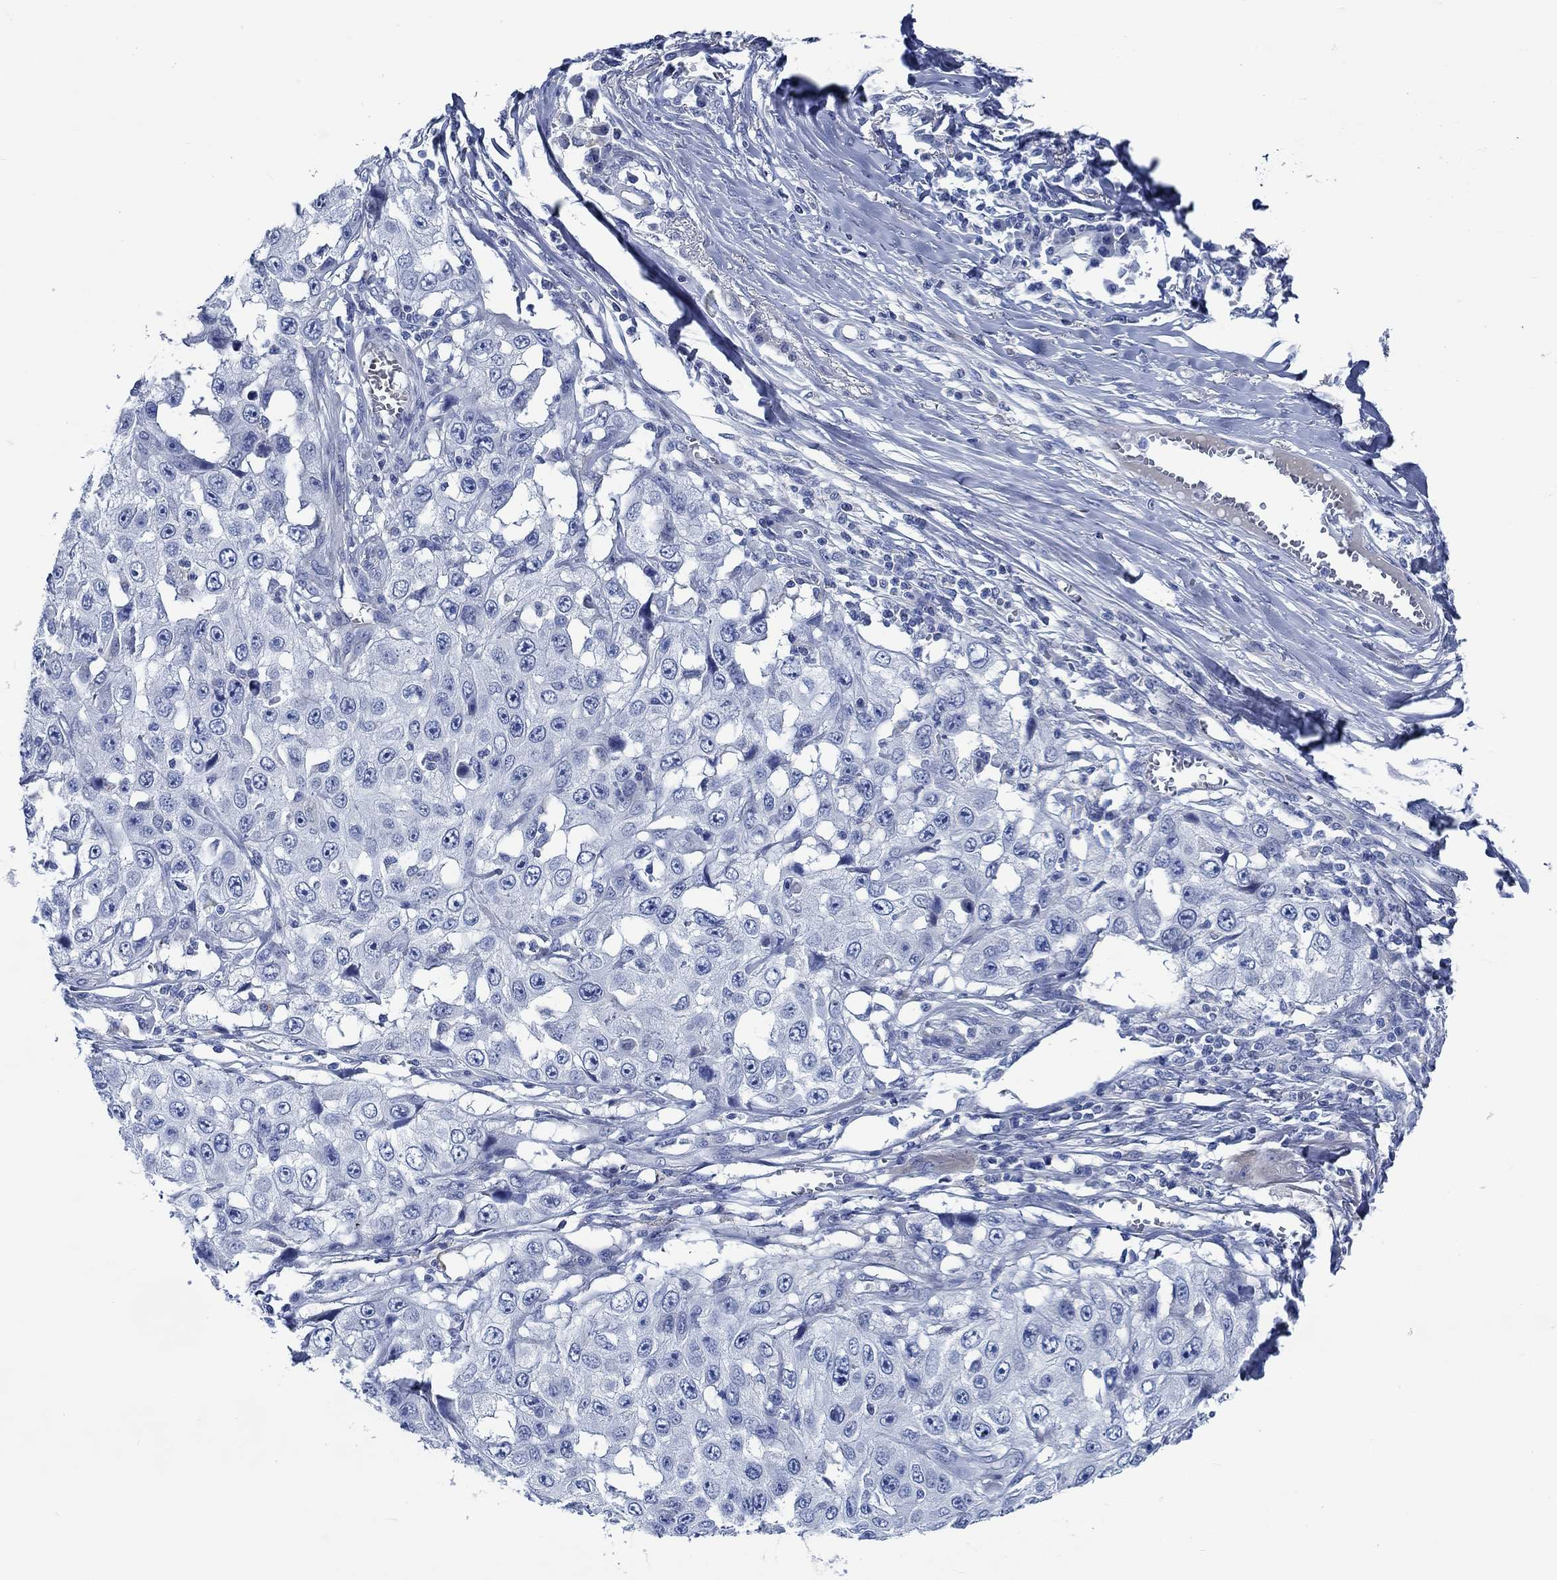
{"staining": {"intensity": "negative", "quantity": "none", "location": "none"}, "tissue": "skin cancer", "cell_type": "Tumor cells", "image_type": "cancer", "snomed": [{"axis": "morphology", "description": "Squamous cell carcinoma, NOS"}, {"axis": "topography", "description": "Skin"}], "caption": "Tumor cells show no significant protein expression in skin cancer.", "gene": "SVEP1", "patient": {"sex": "male", "age": 82}}